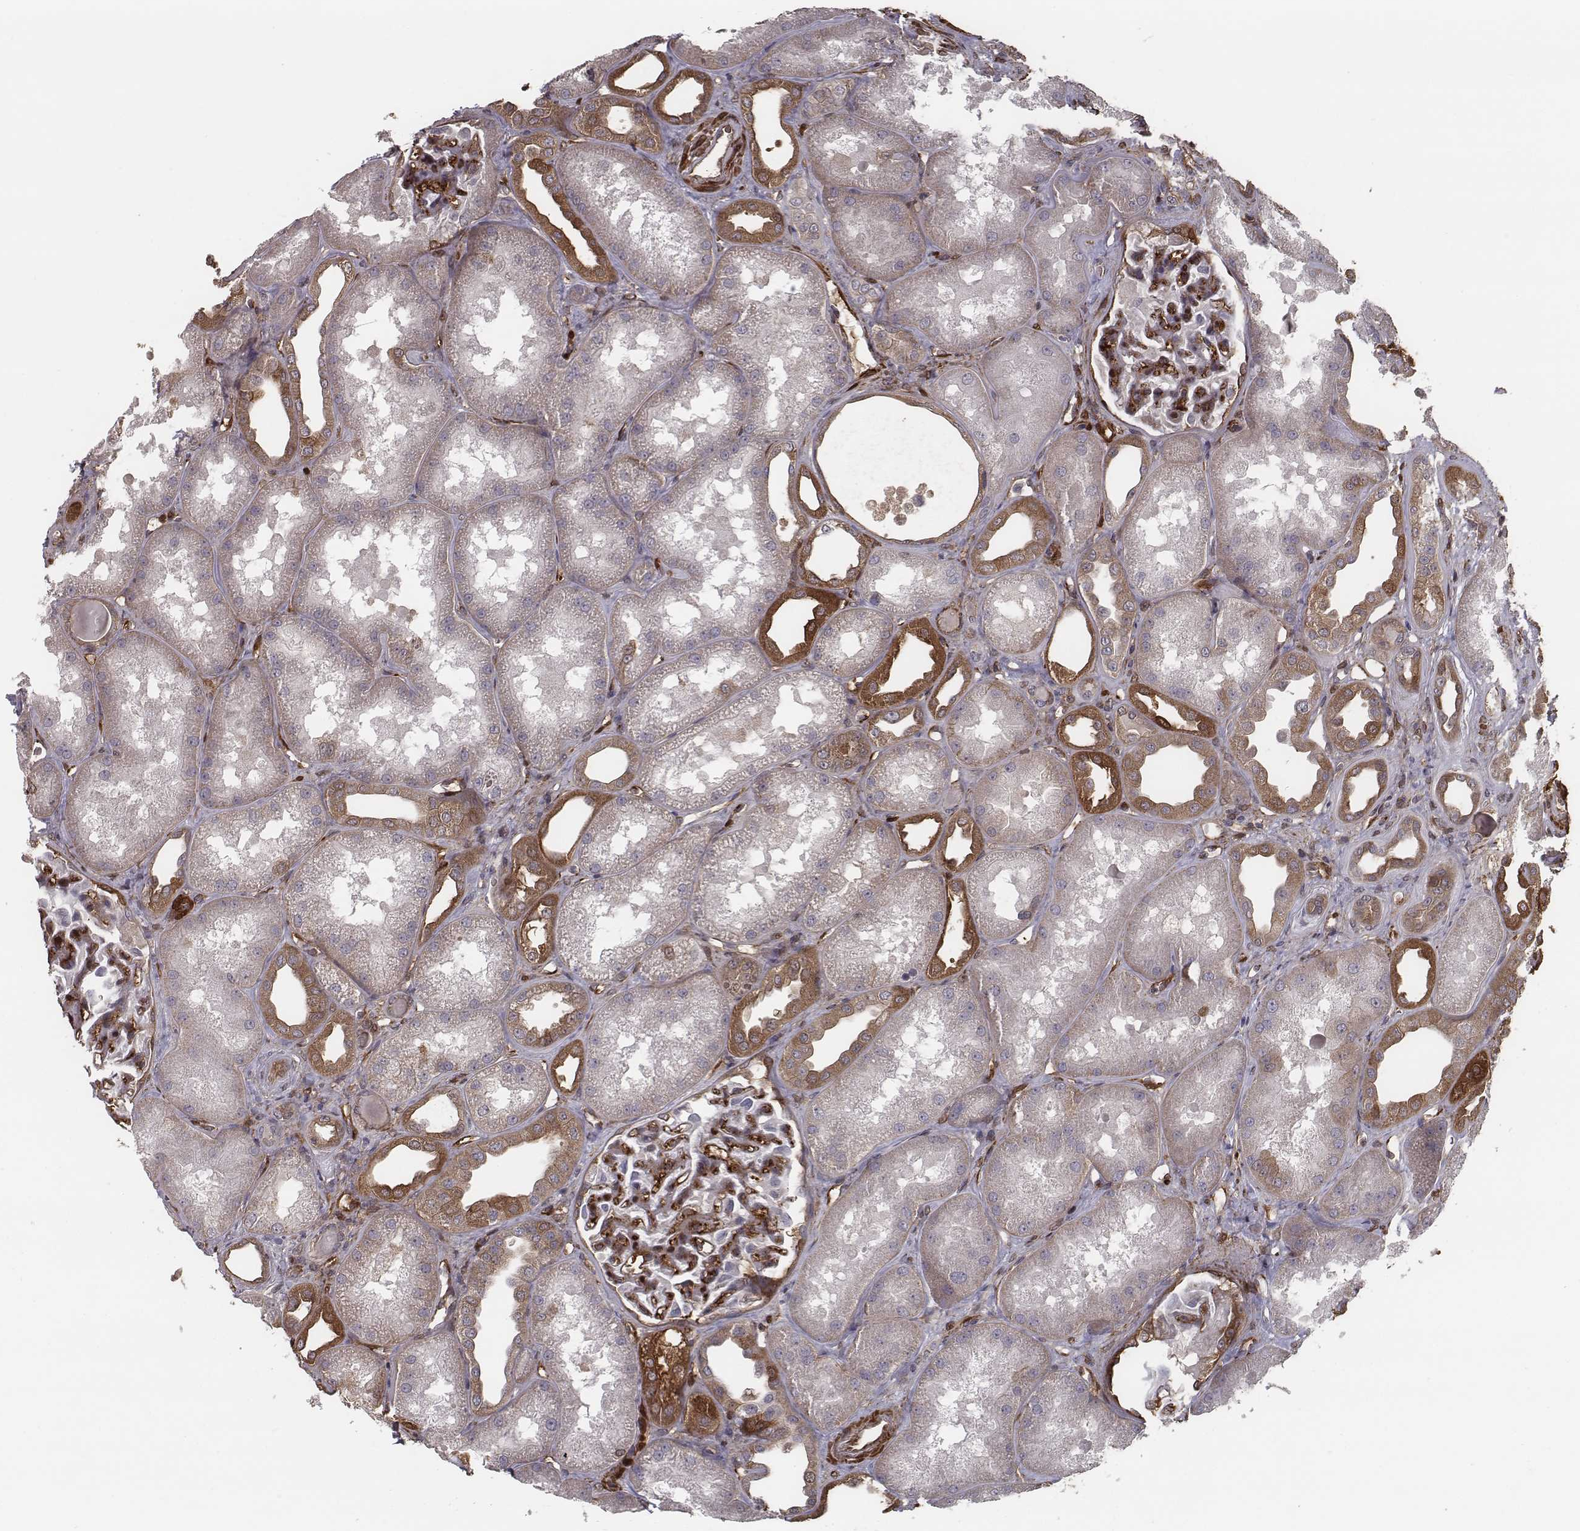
{"staining": {"intensity": "strong", "quantity": "<25%", "location": "cytoplasmic/membranous"}, "tissue": "kidney", "cell_type": "Cells in glomeruli", "image_type": "normal", "snomed": [{"axis": "morphology", "description": "Normal tissue, NOS"}, {"axis": "topography", "description": "Kidney"}], "caption": "This micrograph demonstrates immunohistochemistry (IHC) staining of normal human kidney, with medium strong cytoplasmic/membranous positivity in approximately <25% of cells in glomeruli.", "gene": "ISYNA1", "patient": {"sex": "male", "age": 61}}